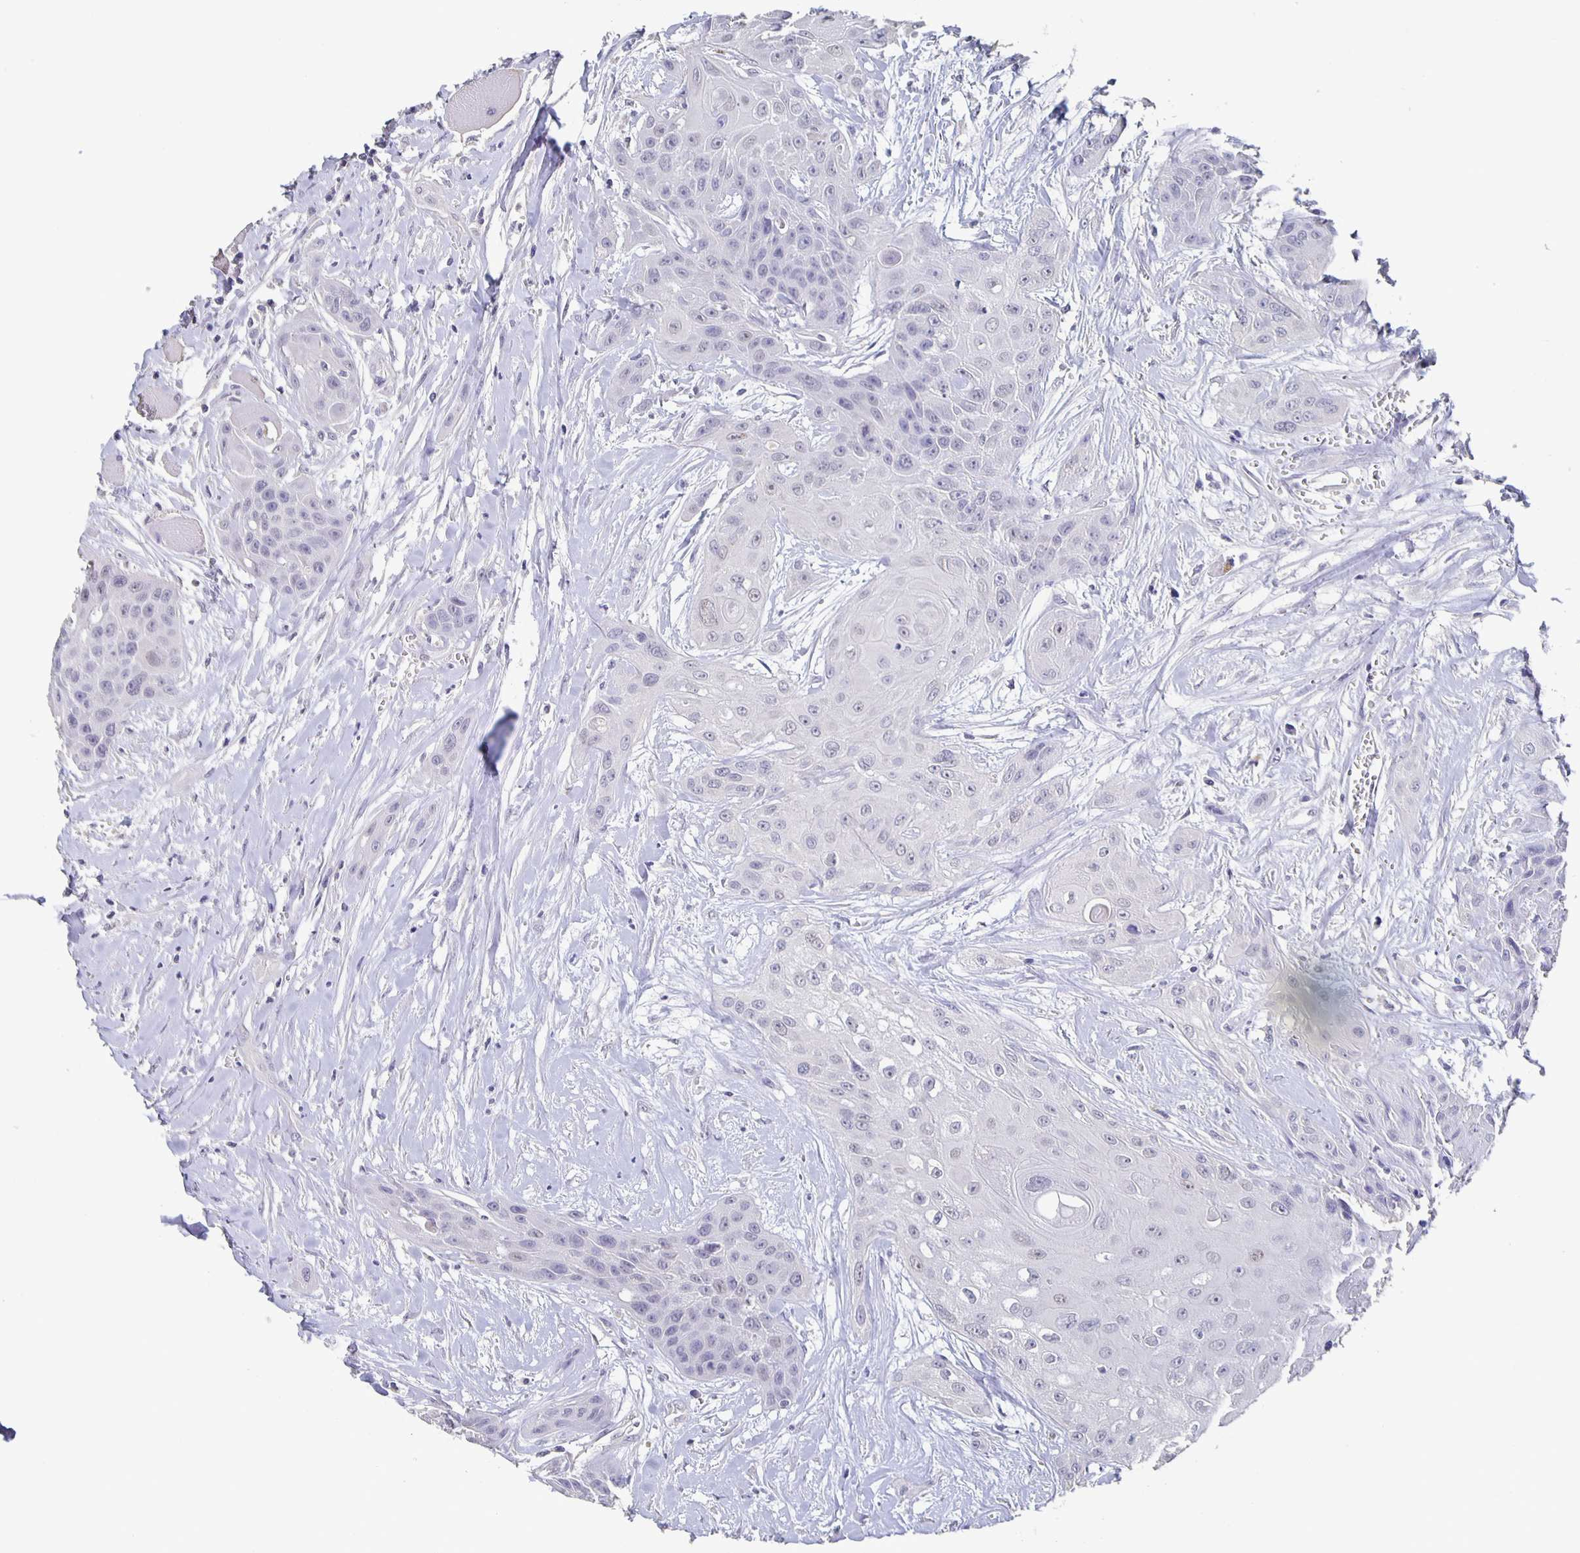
{"staining": {"intensity": "negative", "quantity": "none", "location": "none"}, "tissue": "head and neck cancer", "cell_type": "Tumor cells", "image_type": "cancer", "snomed": [{"axis": "morphology", "description": "Squamous cell carcinoma, NOS"}, {"axis": "topography", "description": "Head-Neck"}], "caption": "Immunohistochemical staining of head and neck cancer displays no significant positivity in tumor cells. The staining is performed using DAB (3,3'-diaminobenzidine) brown chromogen with nuclei counter-stained in using hematoxylin.", "gene": "CACNA2D2", "patient": {"sex": "female", "age": 73}}